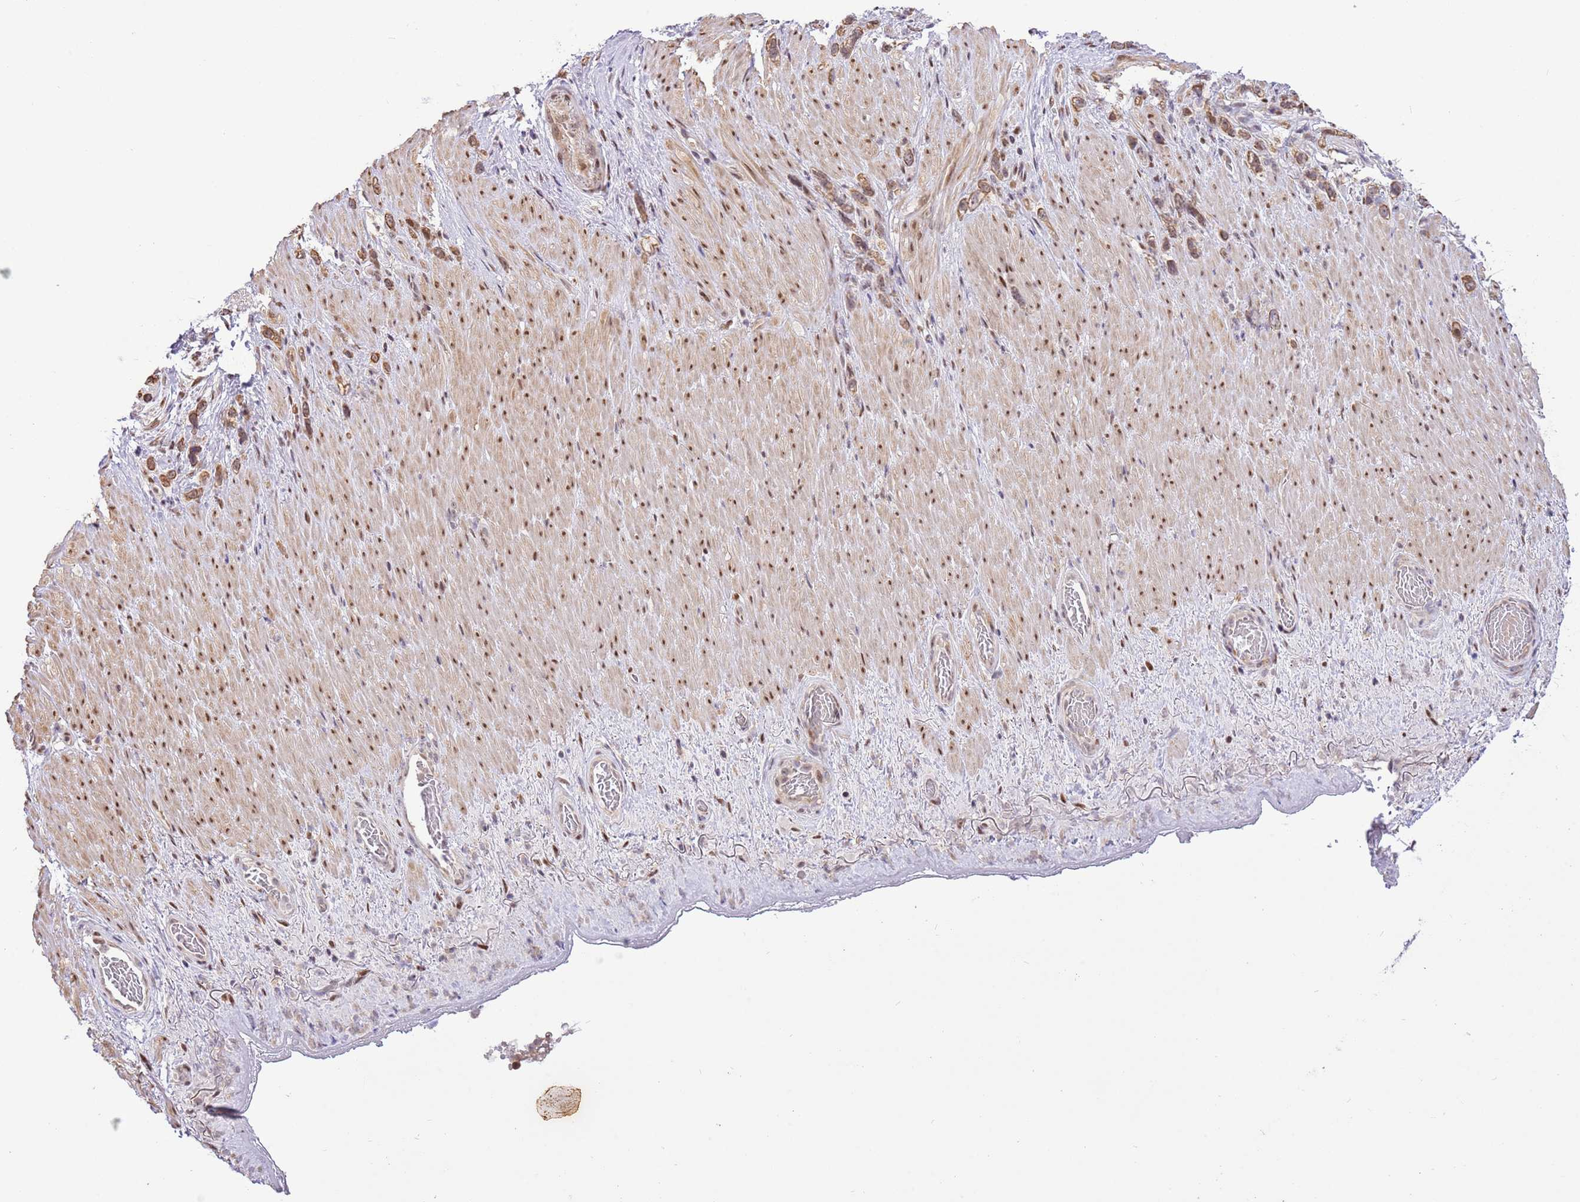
{"staining": {"intensity": "moderate", "quantity": ">75%", "location": "cytoplasmic/membranous,nuclear"}, "tissue": "stomach cancer", "cell_type": "Tumor cells", "image_type": "cancer", "snomed": [{"axis": "morphology", "description": "Adenocarcinoma, NOS"}, {"axis": "topography", "description": "Stomach"}], "caption": "Immunohistochemical staining of stomach cancer (adenocarcinoma) exhibits medium levels of moderate cytoplasmic/membranous and nuclear protein expression in about >75% of tumor cells. The staining was performed using DAB (3,3'-diaminobenzidine) to visualize the protein expression in brown, while the nuclei were stained in blue with hematoxylin (Magnification: 20x).", "gene": "RFK", "patient": {"sex": "female", "age": 65}}